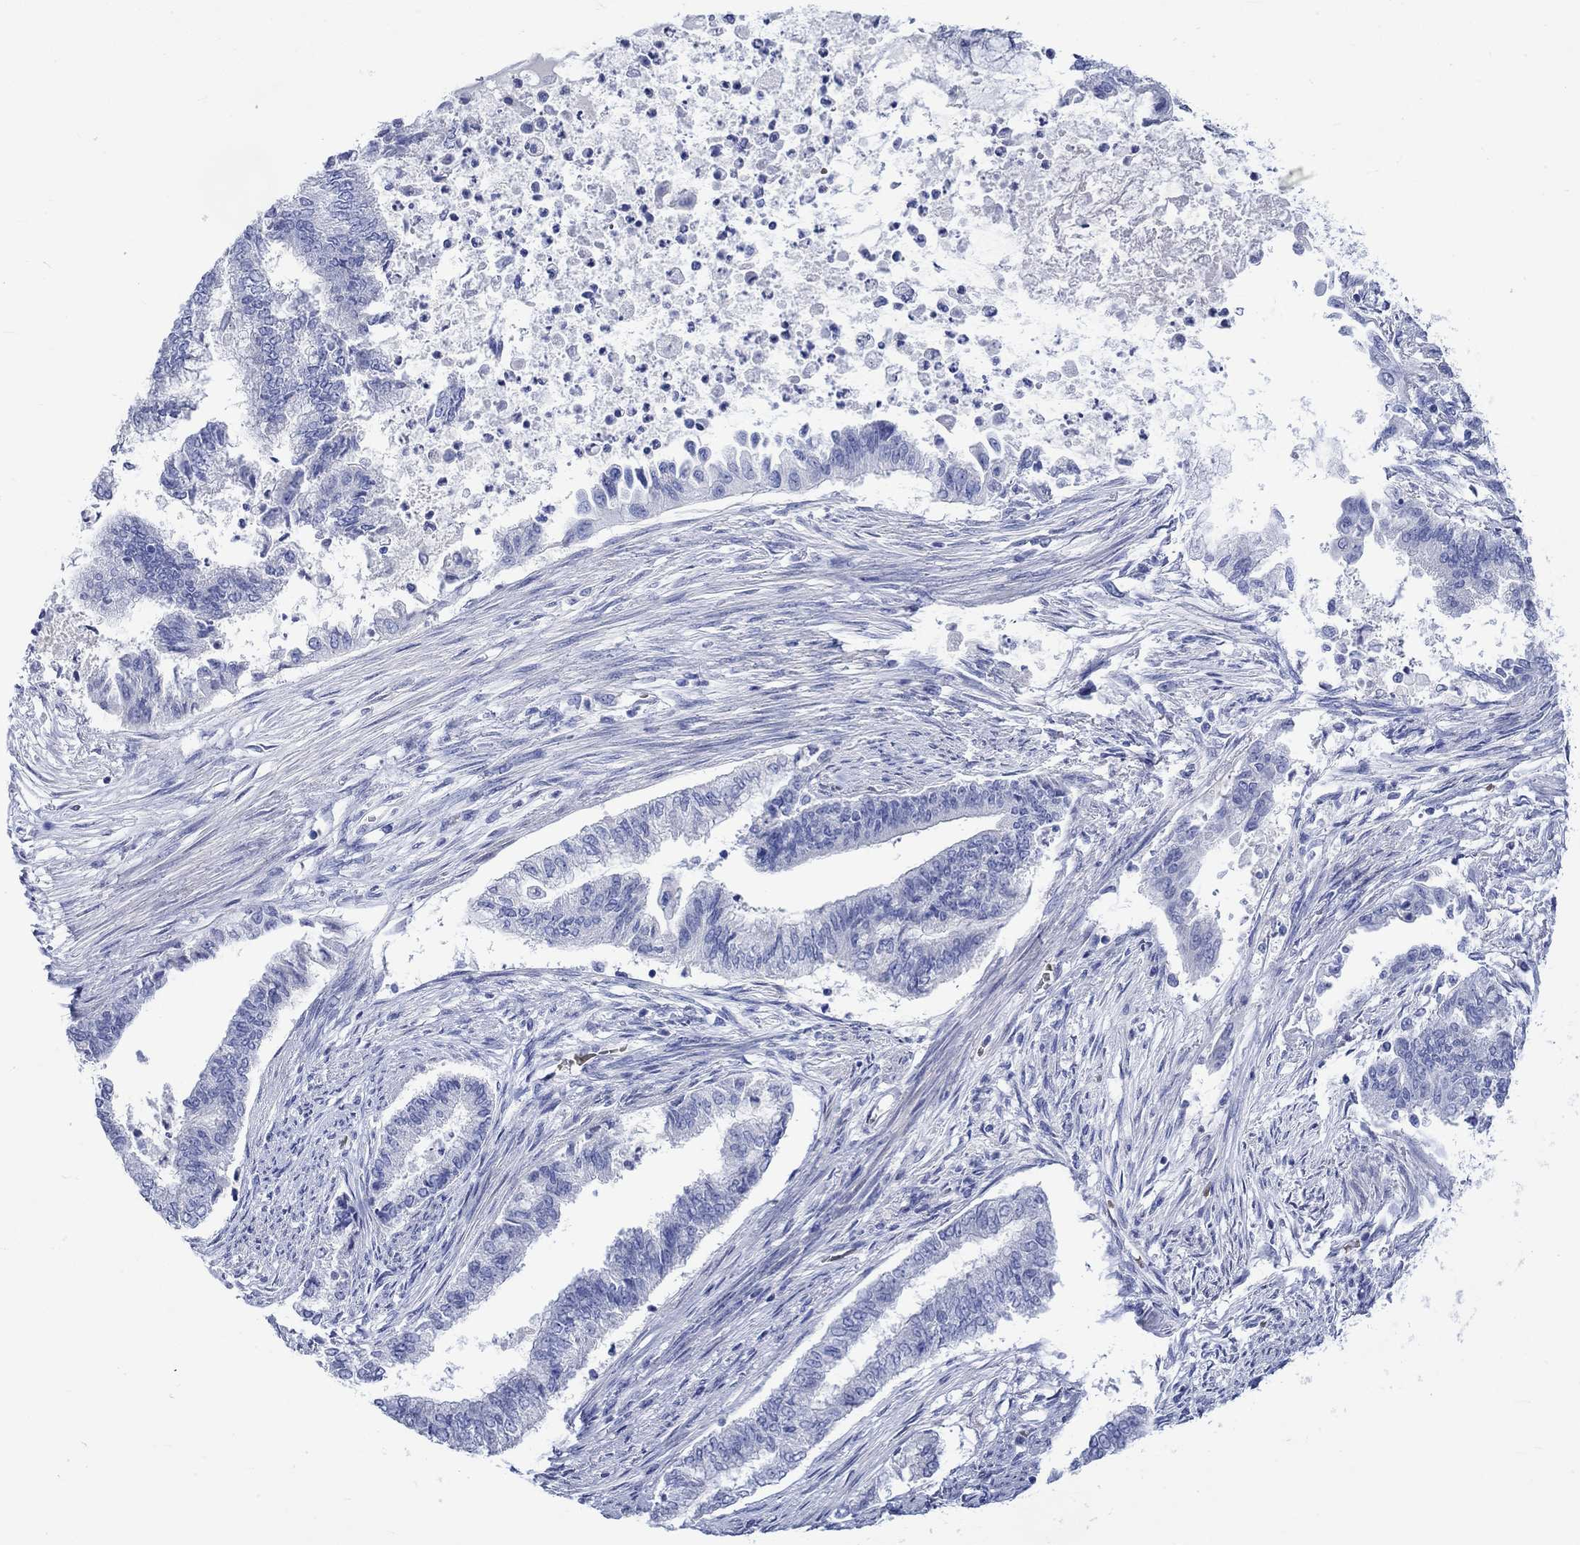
{"staining": {"intensity": "negative", "quantity": "none", "location": "none"}, "tissue": "endometrial cancer", "cell_type": "Tumor cells", "image_type": "cancer", "snomed": [{"axis": "morphology", "description": "Adenocarcinoma, NOS"}, {"axis": "topography", "description": "Endometrium"}], "caption": "A micrograph of adenocarcinoma (endometrial) stained for a protein shows no brown staining in tumor cells.", "gene": "NRIP3", "patient": {"sex": "female", "age": 65}}